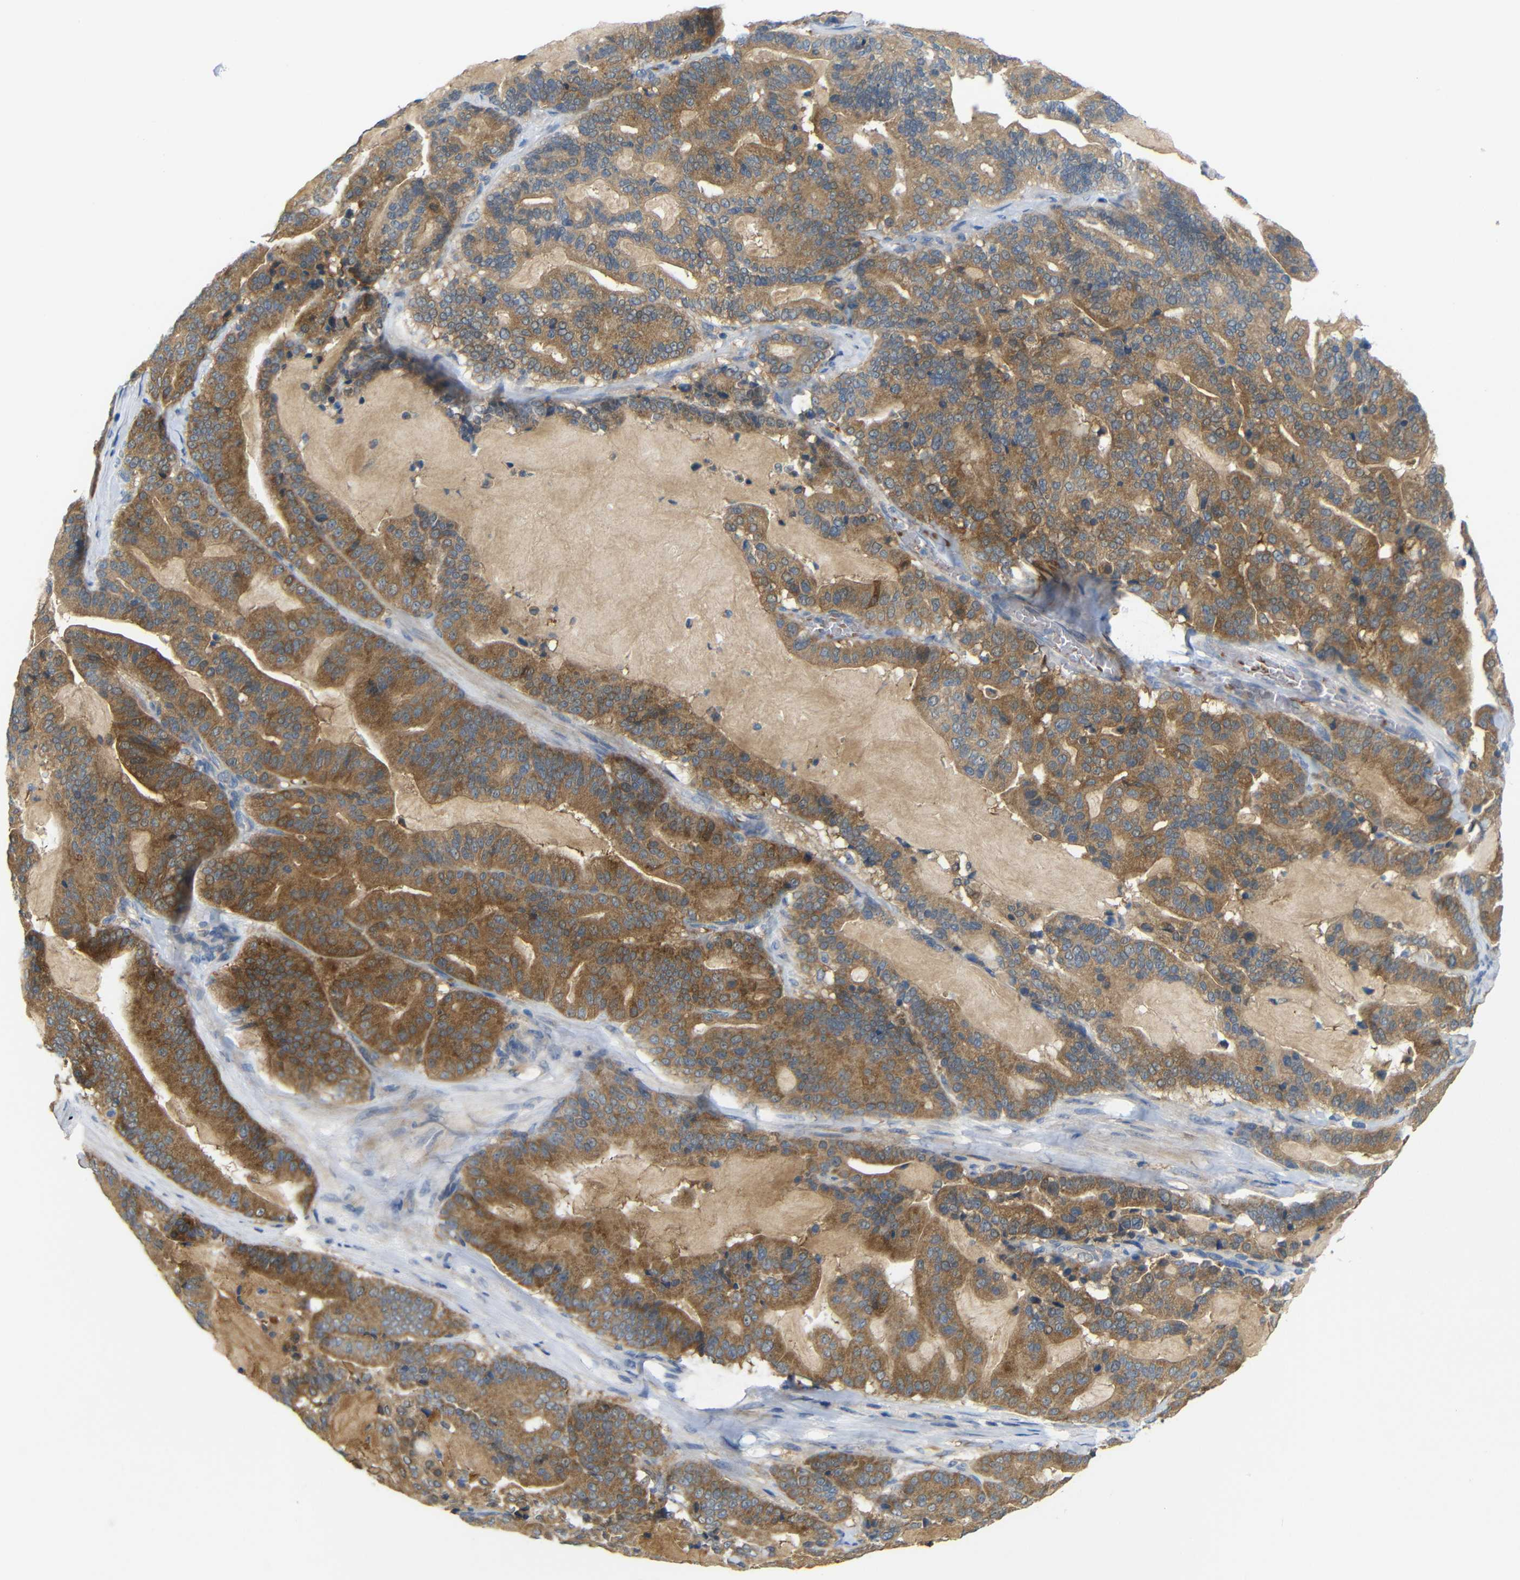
{"staining": {"intensity": "moderate", "quantity": ">75%", "location": "cytoplasmic/membranous"}, "tissue": "pancreatic cancer", "cell_type": "Tumor cells", "image_type": "cancer", "snomed": [{"axis": "morphology", "description": "Adenocarcinoma, NOS"}, {"axis": "topography", "description": "Pancreas"}], "caption": "Pancreatic adenocarcinoma stained with immunohistochemistry (IHC) shows moderate cytoplasmic/membranous expression in about >75% of tumor cells.", "gene": "TBC1D32", "patient": {"sex": "male", "age": 63}}